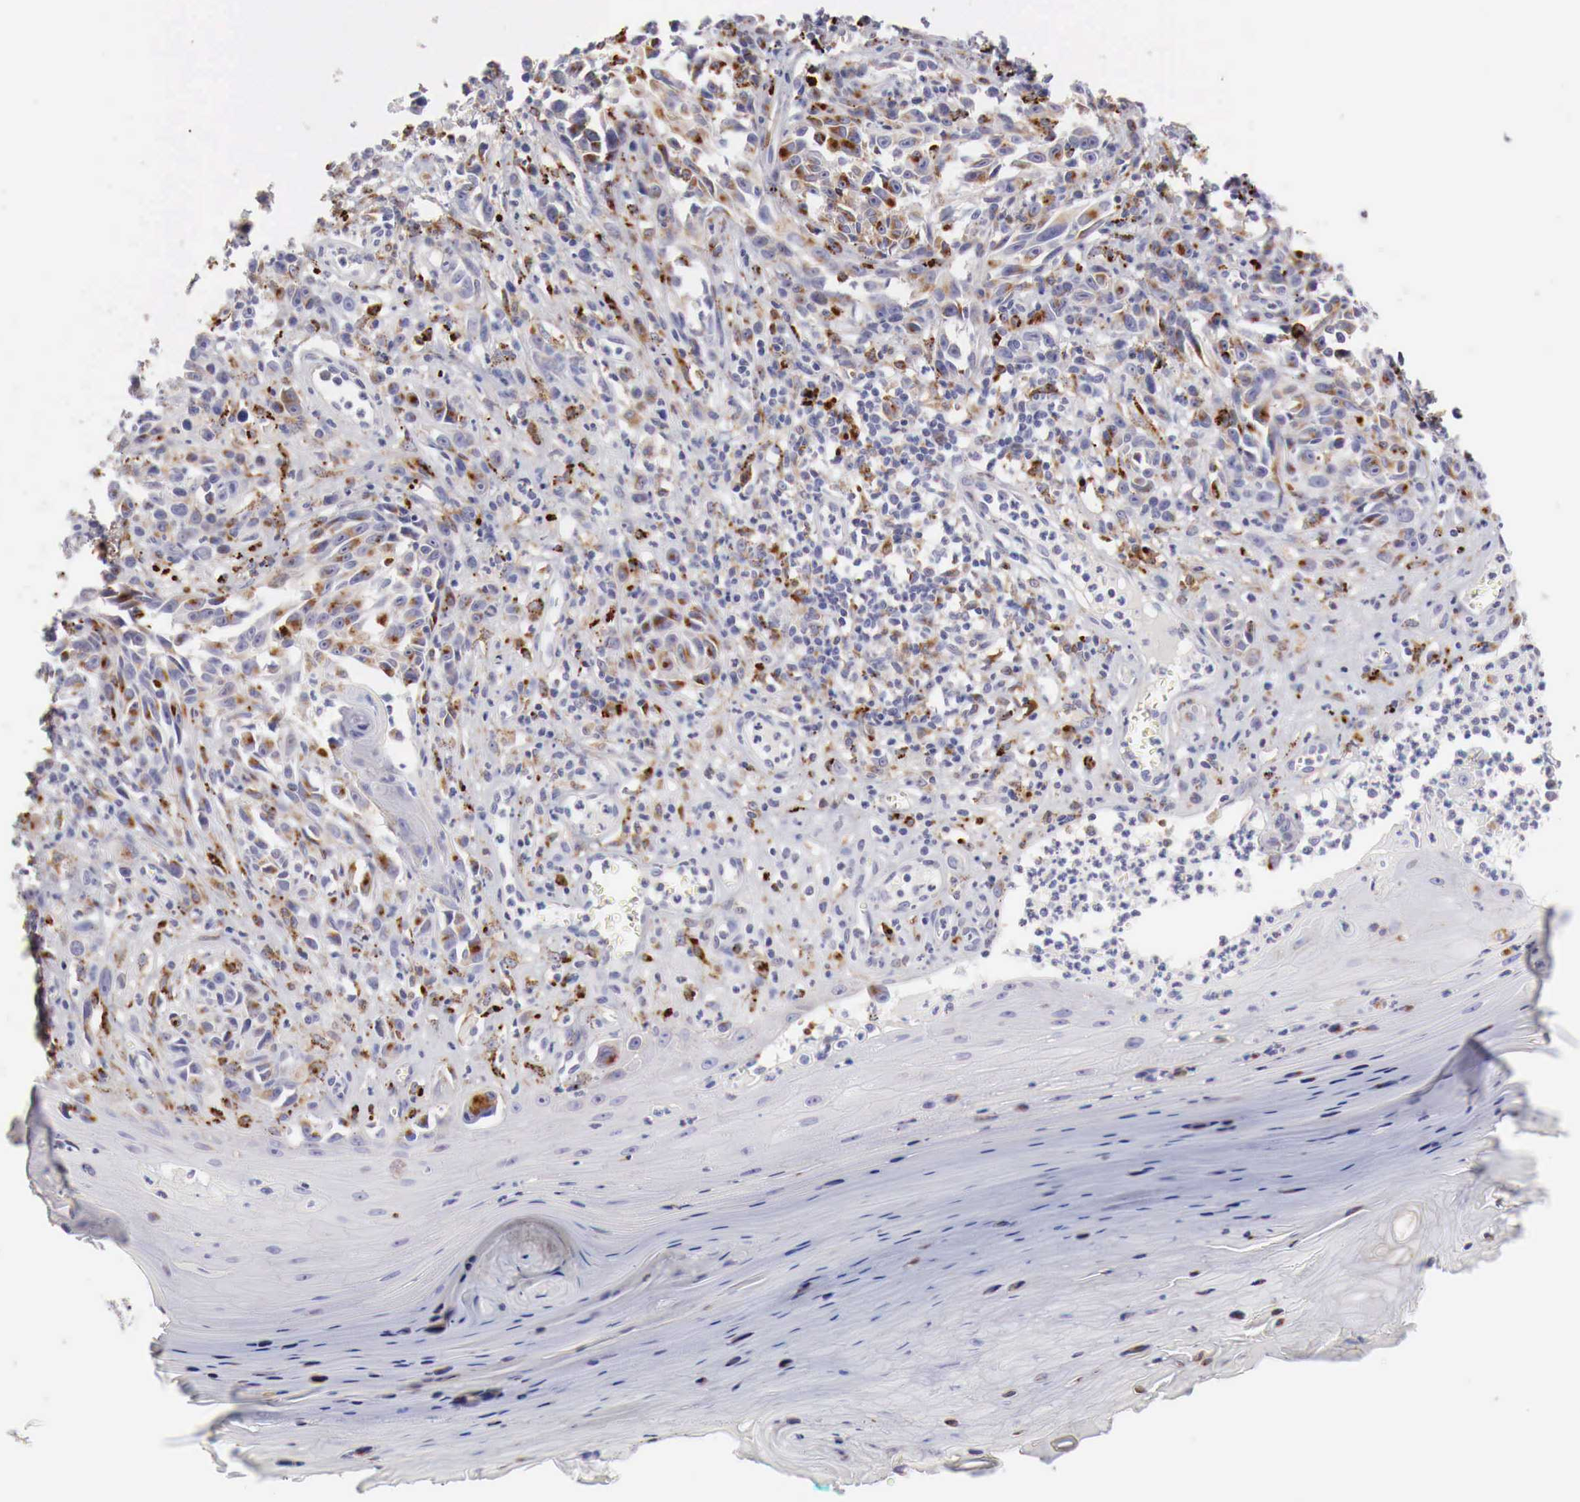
{"staining": {"intensity": "moderate", "quantity": ">75%", "location": "cytoplasmic/membranous"}, "tissue": "melanoma", "cell_type": "Tumor cells", "image_type": "cancer", "snomed": [{"axis": "morphology", "description": "Malignant melanoma, NOS"}, {"axis": "topography", "description": "Skin"}], "caption": "Immunohistochemical staining of melanoma reveals medium levels of moderate cytoplasmic/membranous expression in approximately >75% of tumor cells.", "gene": "GLA", "patient": {"sex": "female", "age": 82}}